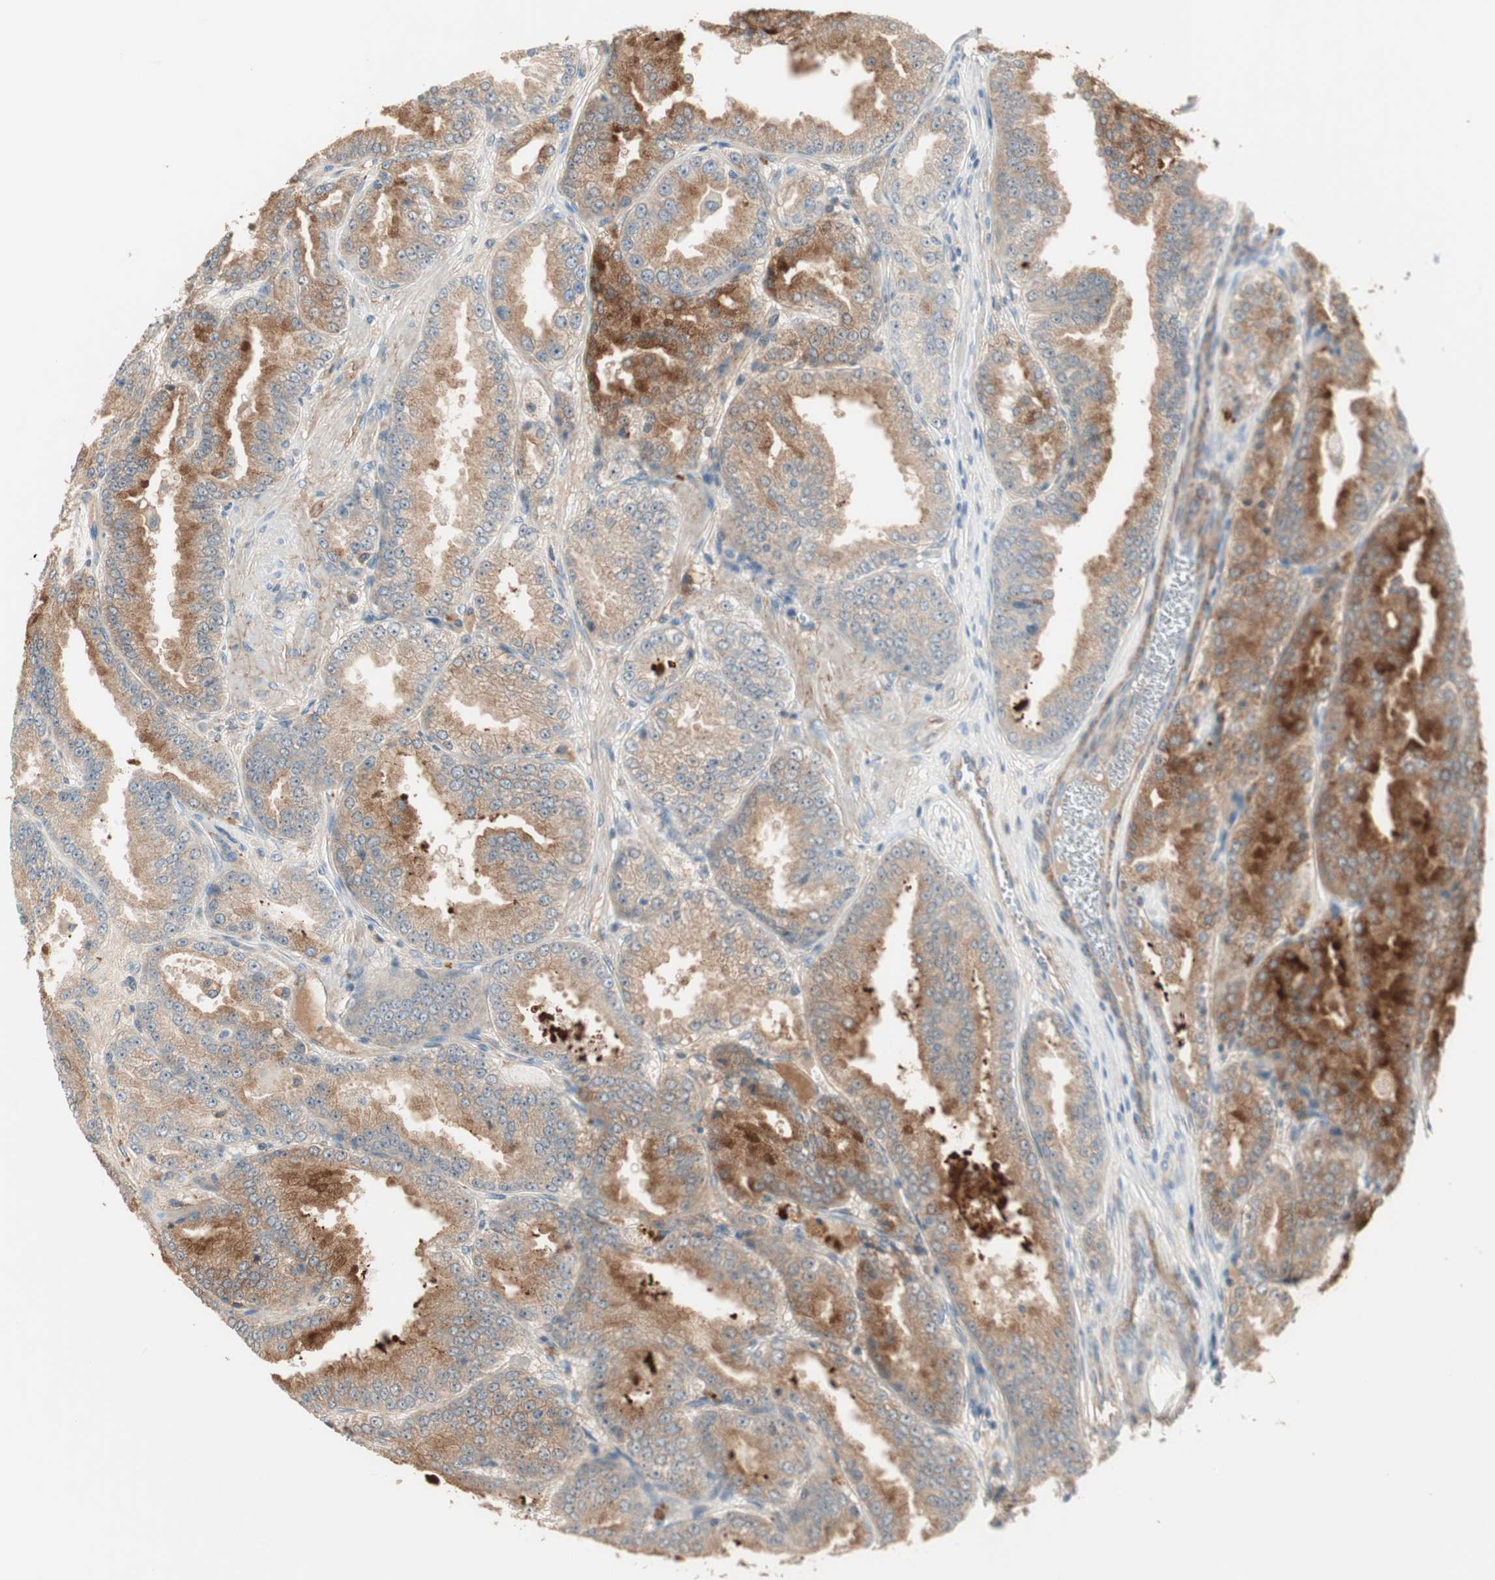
{"staining": {"intensity": "strong", "quantity": ">75%", "location": "cytoplasmic/membranous"}, "tissue": "prostate cancer", "cell_type": "Tumor cells", "image_type": "cancer", "snomed": [{"axis": "morphology", "description": "Adenocarcinoma, High grade"}, {"axis": "topography", "description": "Prostate"}], "caption": "Immunohistochemistry of prostate high-grade adenocarcinoma demonstrates high levels of strong cytoplasmic/membranous expression in approximately >75% of tumor cells. Nuclei are stained in blue.", "gene": "RNGTT", "patient": {"sex": "male", "age": 61}}